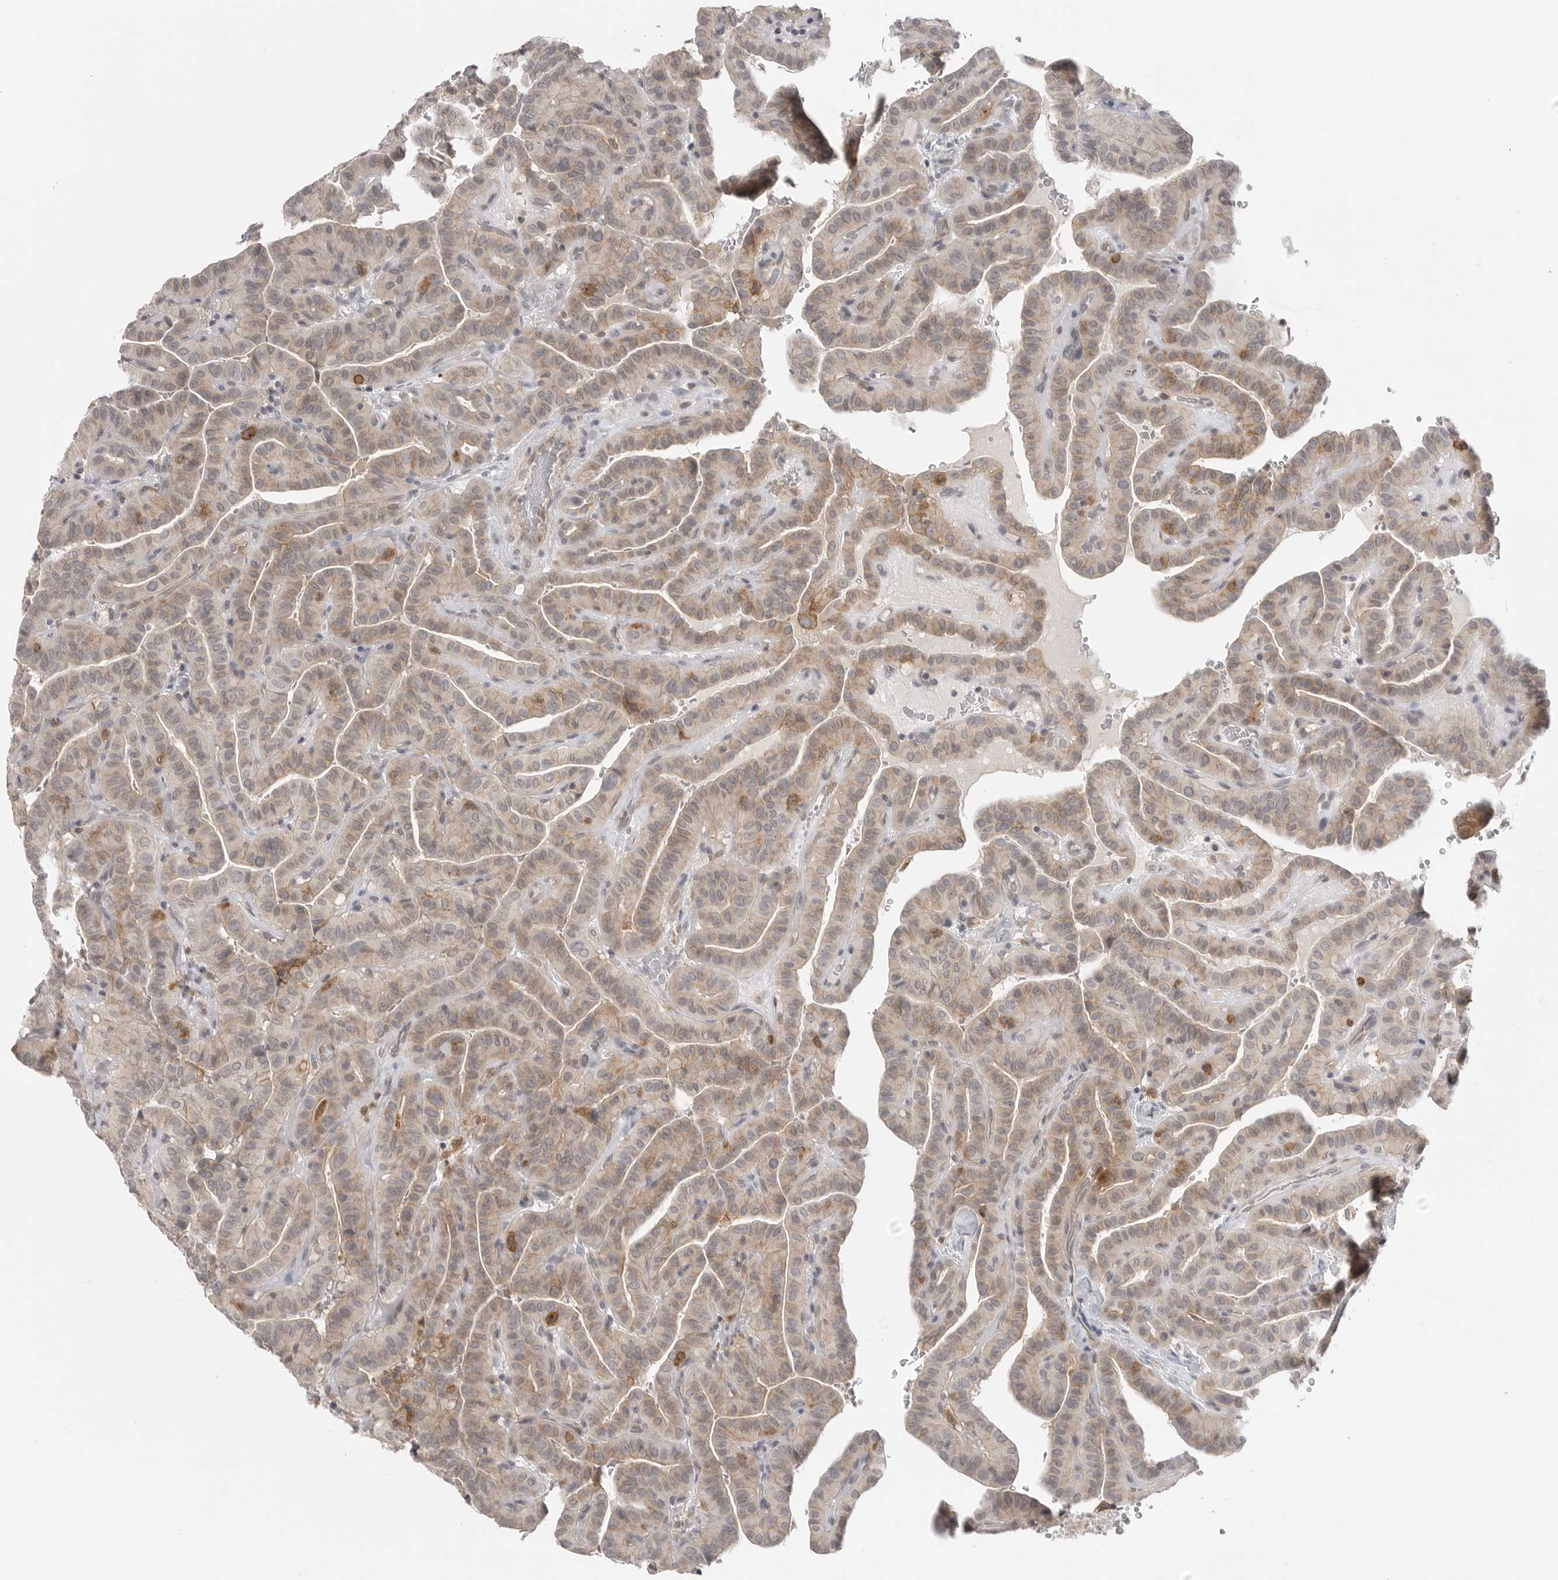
{"staining": {"intensity": "moderate", "quantity": "25%-75%", "location": "cytoplasmic/membranous"}, "tissue": "thyroid cancer", "cell_type": "Tumor cells", "image_type": "cancer", "snomed": [{"axis": "morphology", "description": "Papillary adenocarcinoma, NOS"}, {"axis": "topography", "description": "Thyroid gland"}], "caption": "Immunohistochemical staining of human thyroid papillary adenocarcinoma exhibits medium levels of moderate cytoplasmic/membranous protein positivity in about 25%-75% of tumor cells. (IHC, brightfield microscopy, high magnification).", "gene": "IFNGR1", "patient": {"sex": "male", "age": 77}}